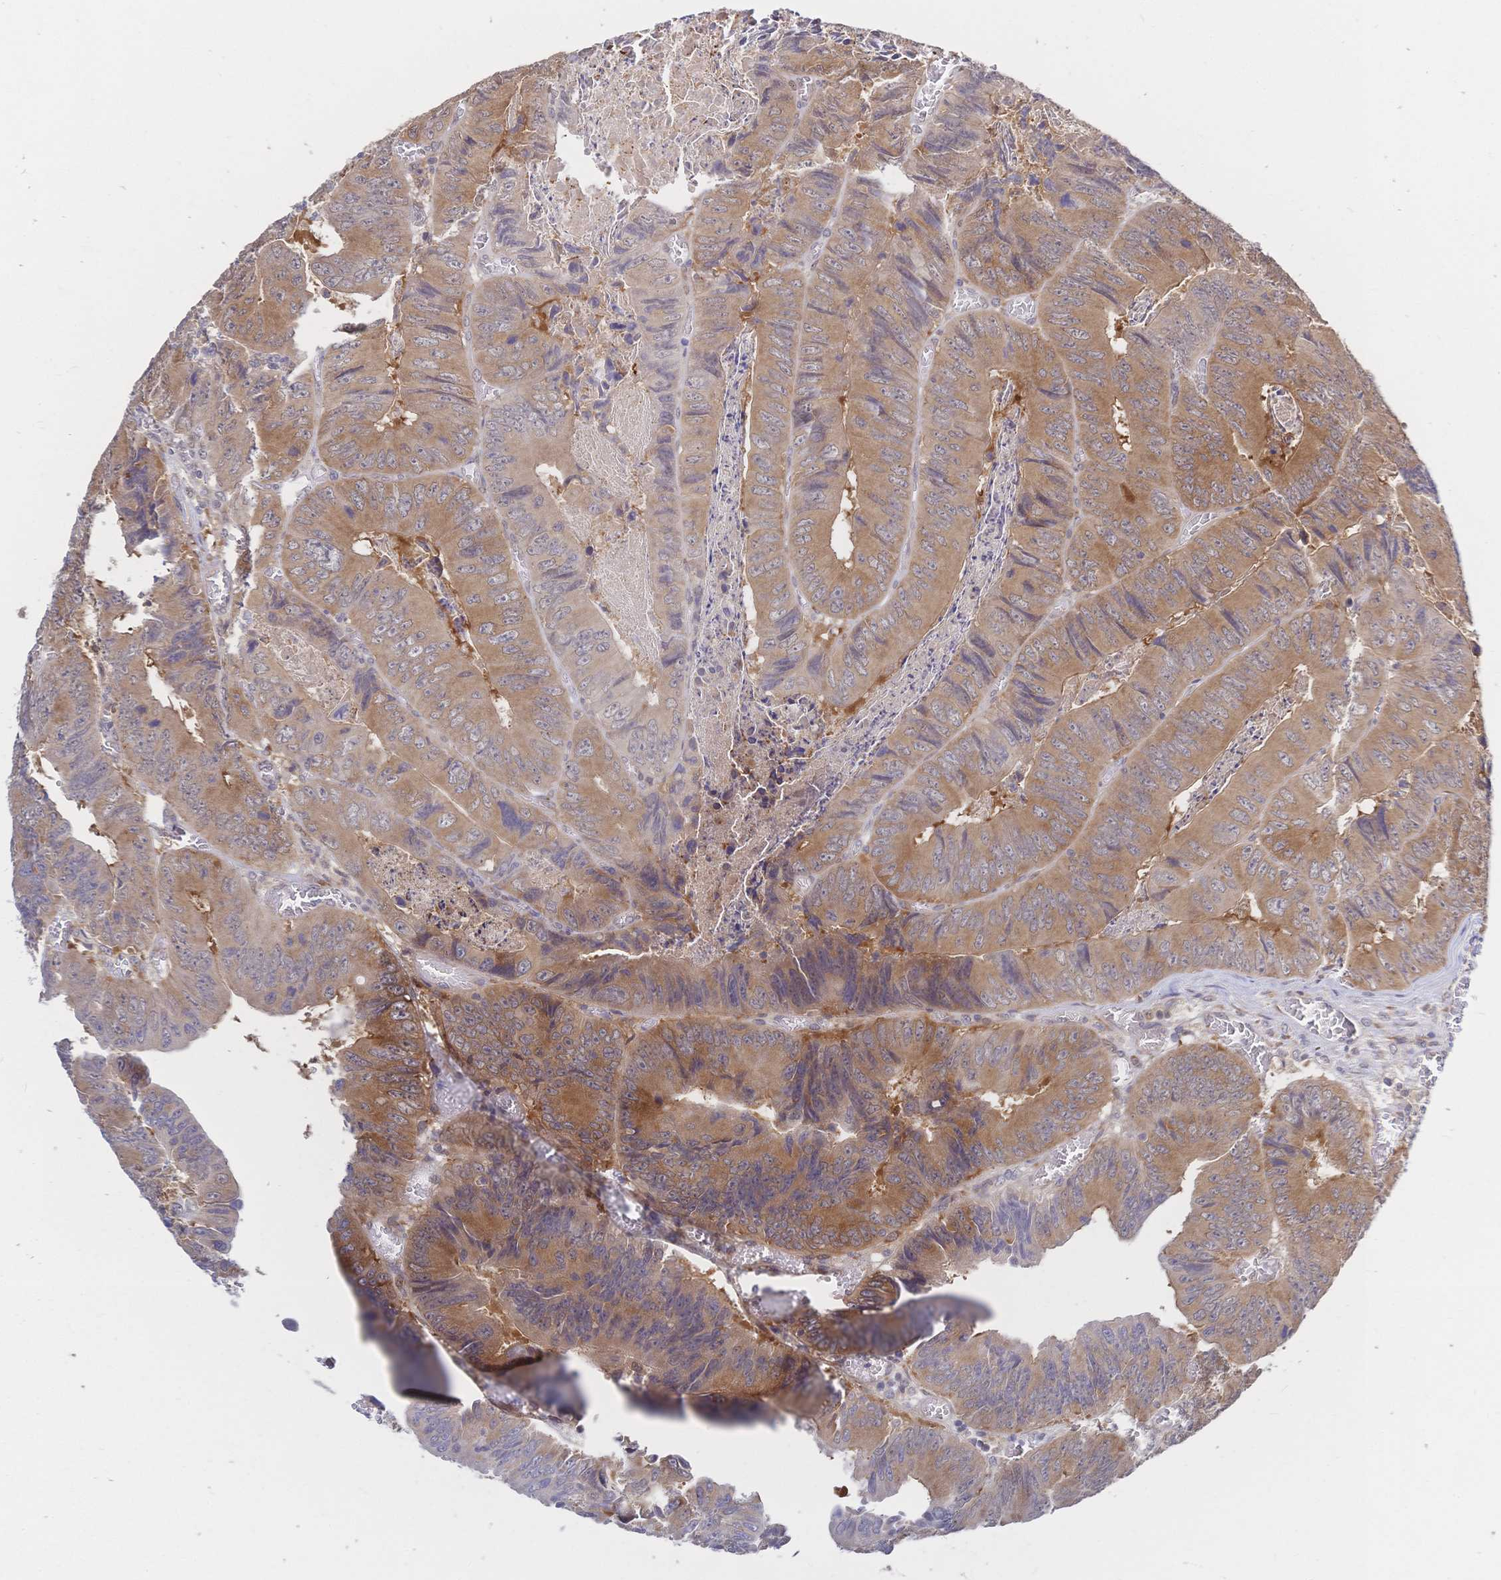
{"staining": {"intensity": "moderate", "quantity": ">75%", "location": "cytoplasmic/membranous"}, "tissue": "colorectal cancer", "cell_type": "Tumor cells", "image_type": "cancer", "snomed": [{"axis": "morphology", "description": "Adenocarcinoma, NOS"}, {"axis": "topography", "description": "Colon"}], "caption": "Immunohistochemistry image of adenocarcinoma (colorectal) stained for a protein (brown), which reveals medium levels of moderate cytoplasmic/membranous positivity in about >75% of tumor cells.", "gene": "LMO4", "patient": {"sex": "female", "age": 84}}